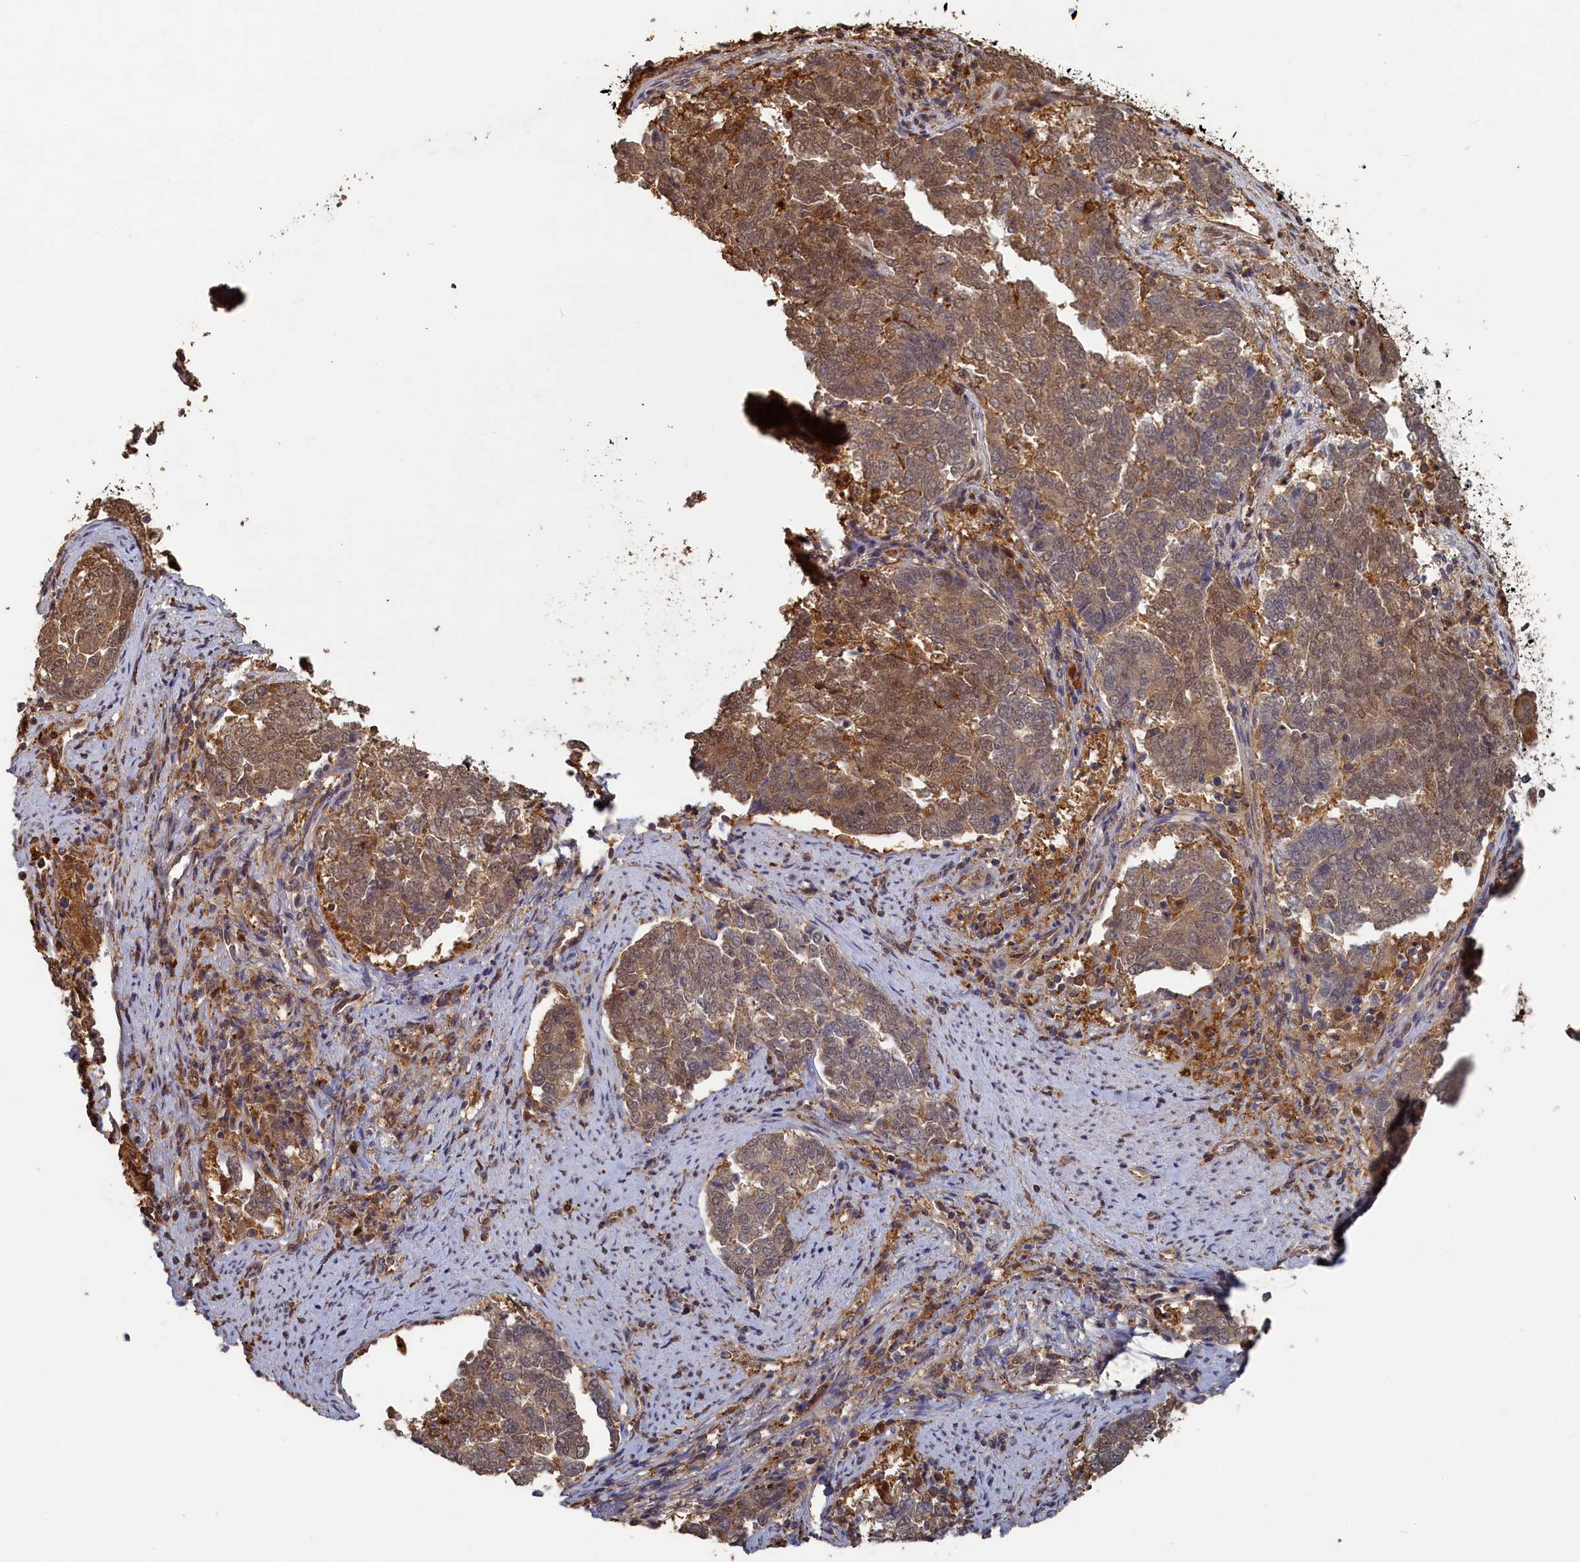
{"staining": {"intensity": "moderate", "quantity": ">75%", "location": "cytoplasmic/membranous,nuclear"}, "tissue": "endometrial cancer", "cell_type": "Tumor cells", "image_type": "cancer", "snomed": [{"axis": "morphology", "description": "Adenocarcinoma, NOS"}, {"axis": "topography", "description": "Endometrium"}], "caption": "Brown immunohistochemical staining in human adenocarcinoma (endometrial) shows moderate cytoplasmic/membranous and nuclear positivity in about >75% of tumor cells.", "gene": "UCHL3", "patient": {"sex": "female", "age": 80}}